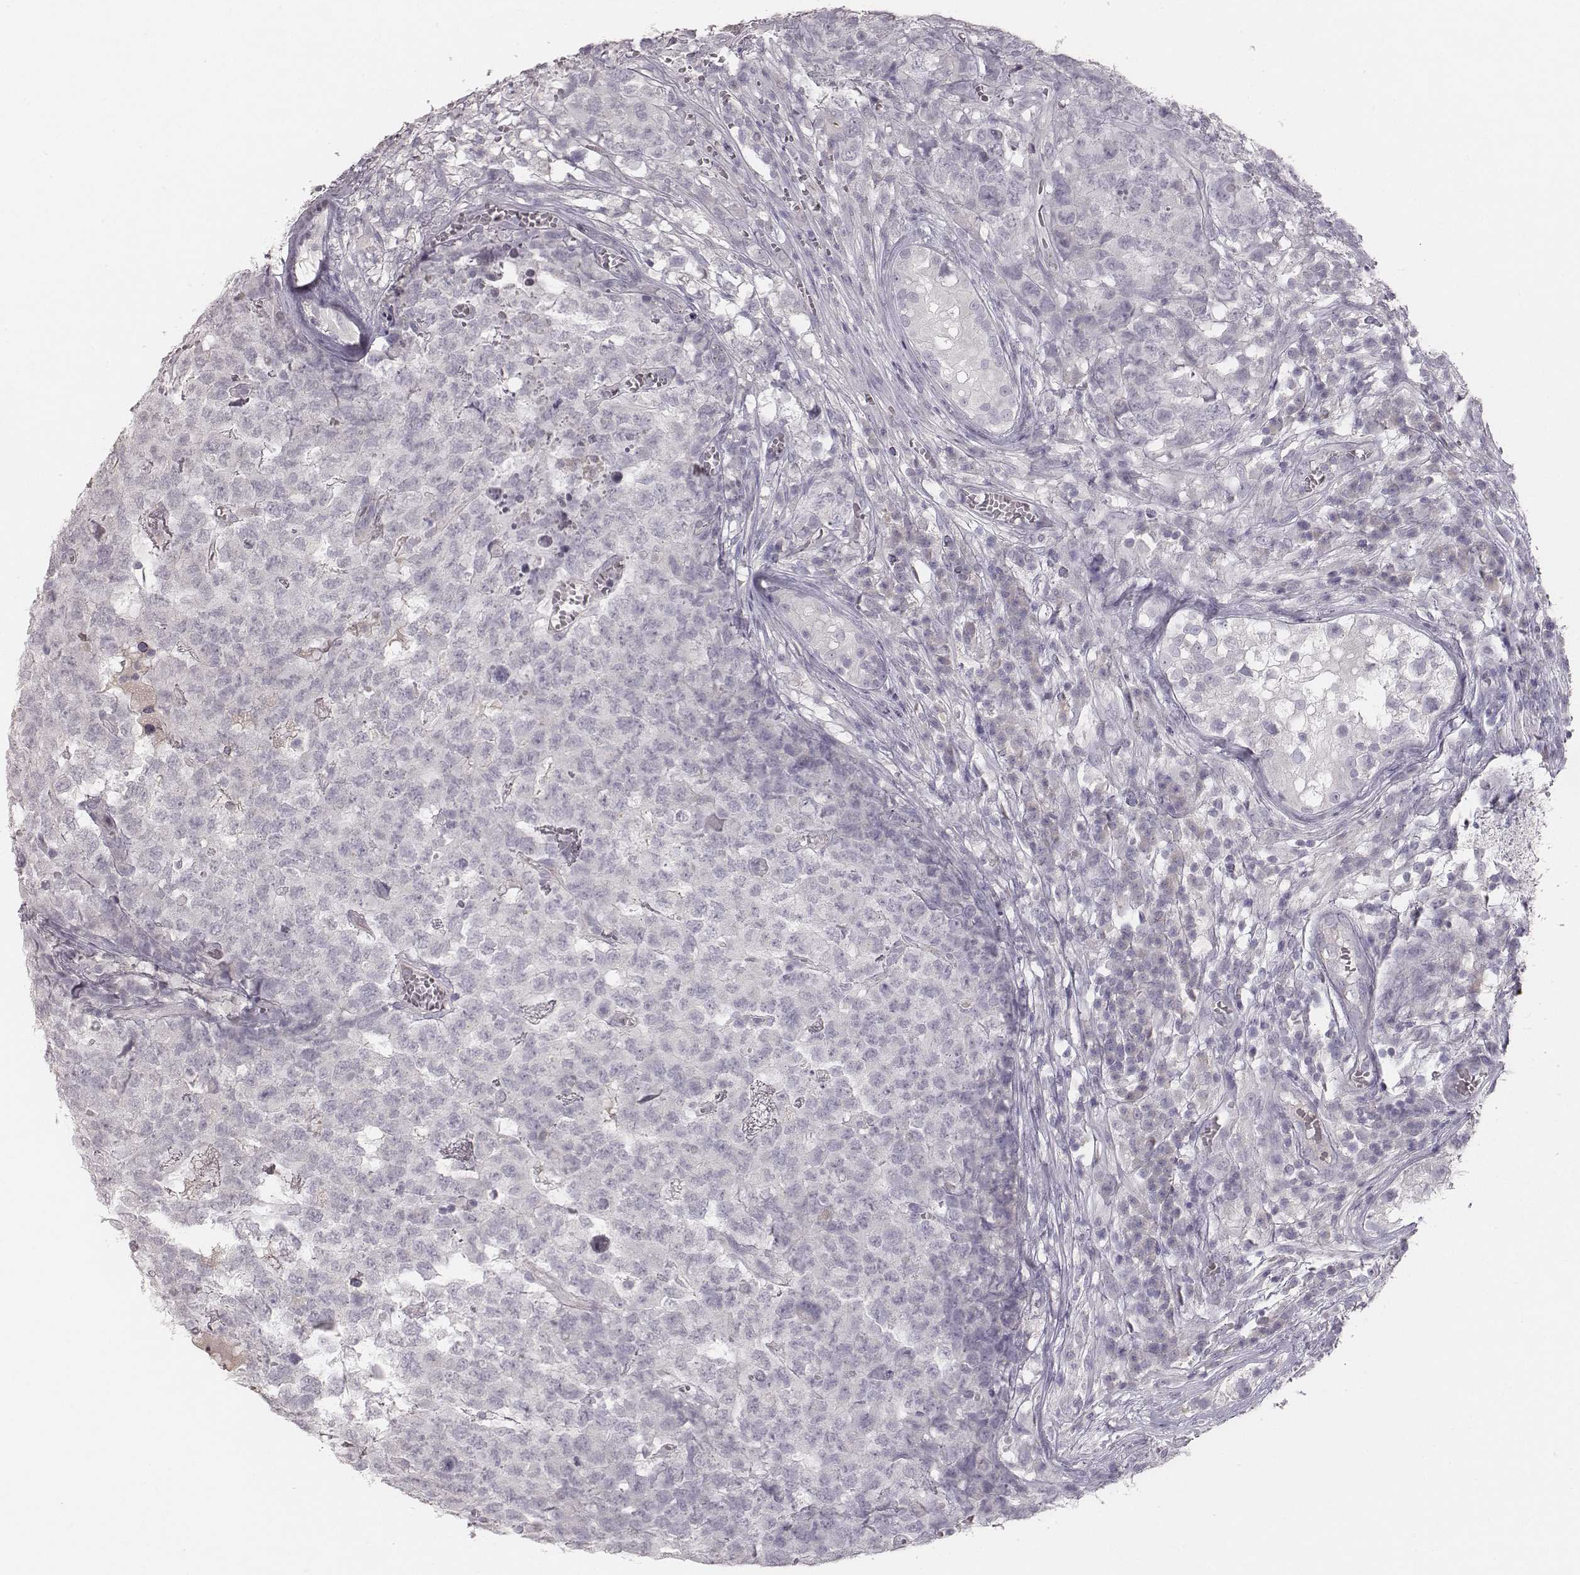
{"staining": {"intensity": "negative", "quantity": "none", "location": "none"}, "tissue": "testis cancer", "cell_type": "Tumor cells", "image_type": "cancer", "snomed": [{"axis": "morphology", "description": "Carcinoma, Embryonal, NOS"}, {"axis": "topography", "description": "Testis"}], "caption": "Immunohistochemical staining of human testis embryonal carcinoma displays no significant staining in tumor cells.", "gene": "MYH6", "patient": {"sex": "male", "age": 23}}